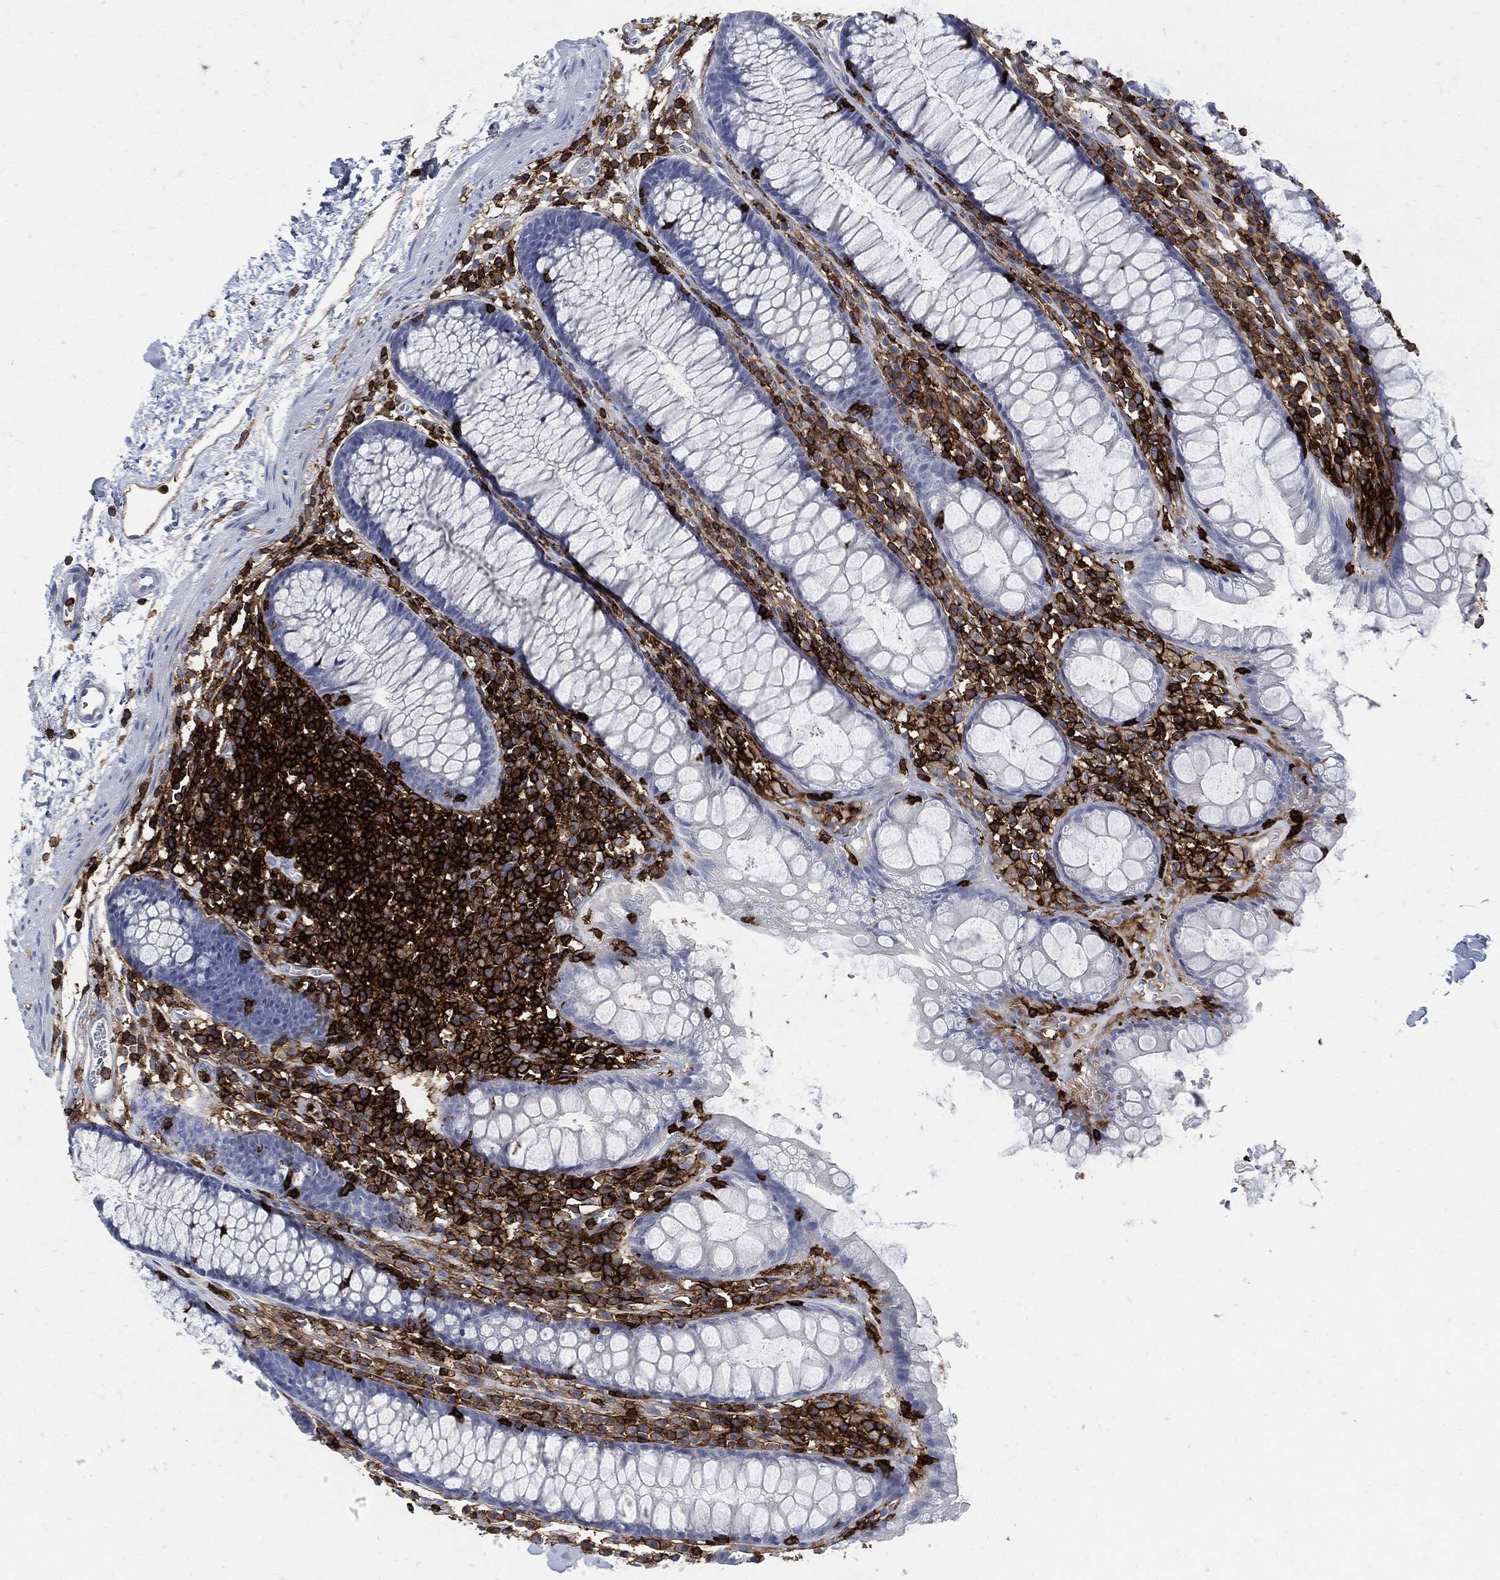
{"staining": {"intensity": "negative", "quantity": "none", "location": "none"}, "tissue": "colon", "cell_type": "Endothelial cells", "image_type": "normal", "snomed": [{"axis": "morphology", "description": "Normal tissue, NOS"}, {"axis": "topography", "description": "Colon"}], "caption": "Endothelial cells are negative for brown protein staining in unremarkable colon. (Immunohistochemistry, brightfield microscopy, high magnification).", "gene": "PTPRC", "patient": {"sex": "male", "age": 76}}